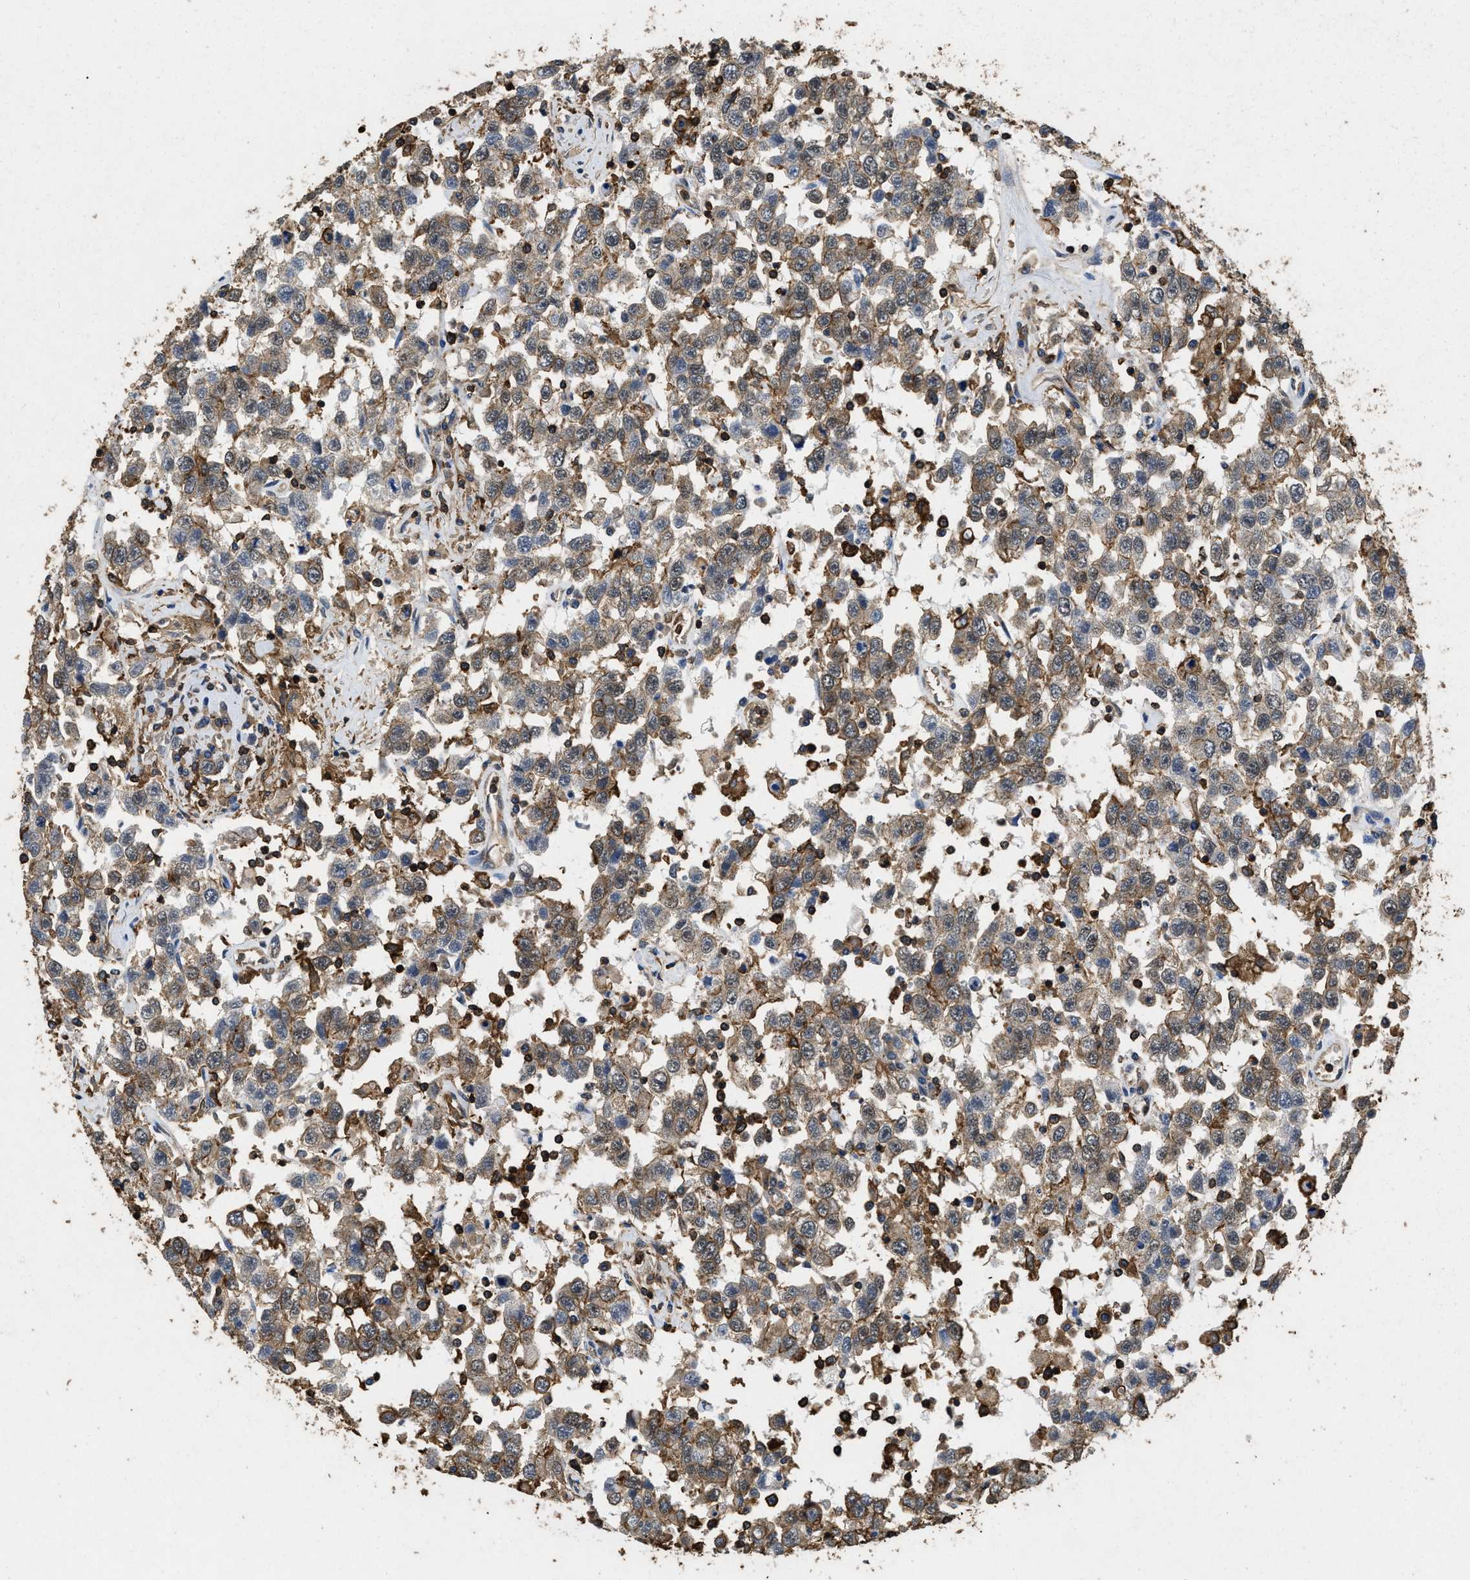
{"staining": {"intensity": "weak", "quantity": ">75%", "location": "cytoplasmic/membranous"}, "tissue": "testis cancer", "cell_type": "Tumor cells", "image_type": "cancer", "snomed": [{"axis": "morphology", "description": "Seminoma, NOS"}, {"axis": "topography", "description": "Testis"}], "caption": "Immunohistochemical staining of human testis cancer (seminoma) demonstrates low levels of weak cytoplasmic/membranous protein staining in approximately >75% of tumor cells.", "gene": "LINGO2", "patient": {"sex": "male", "age": 41}}